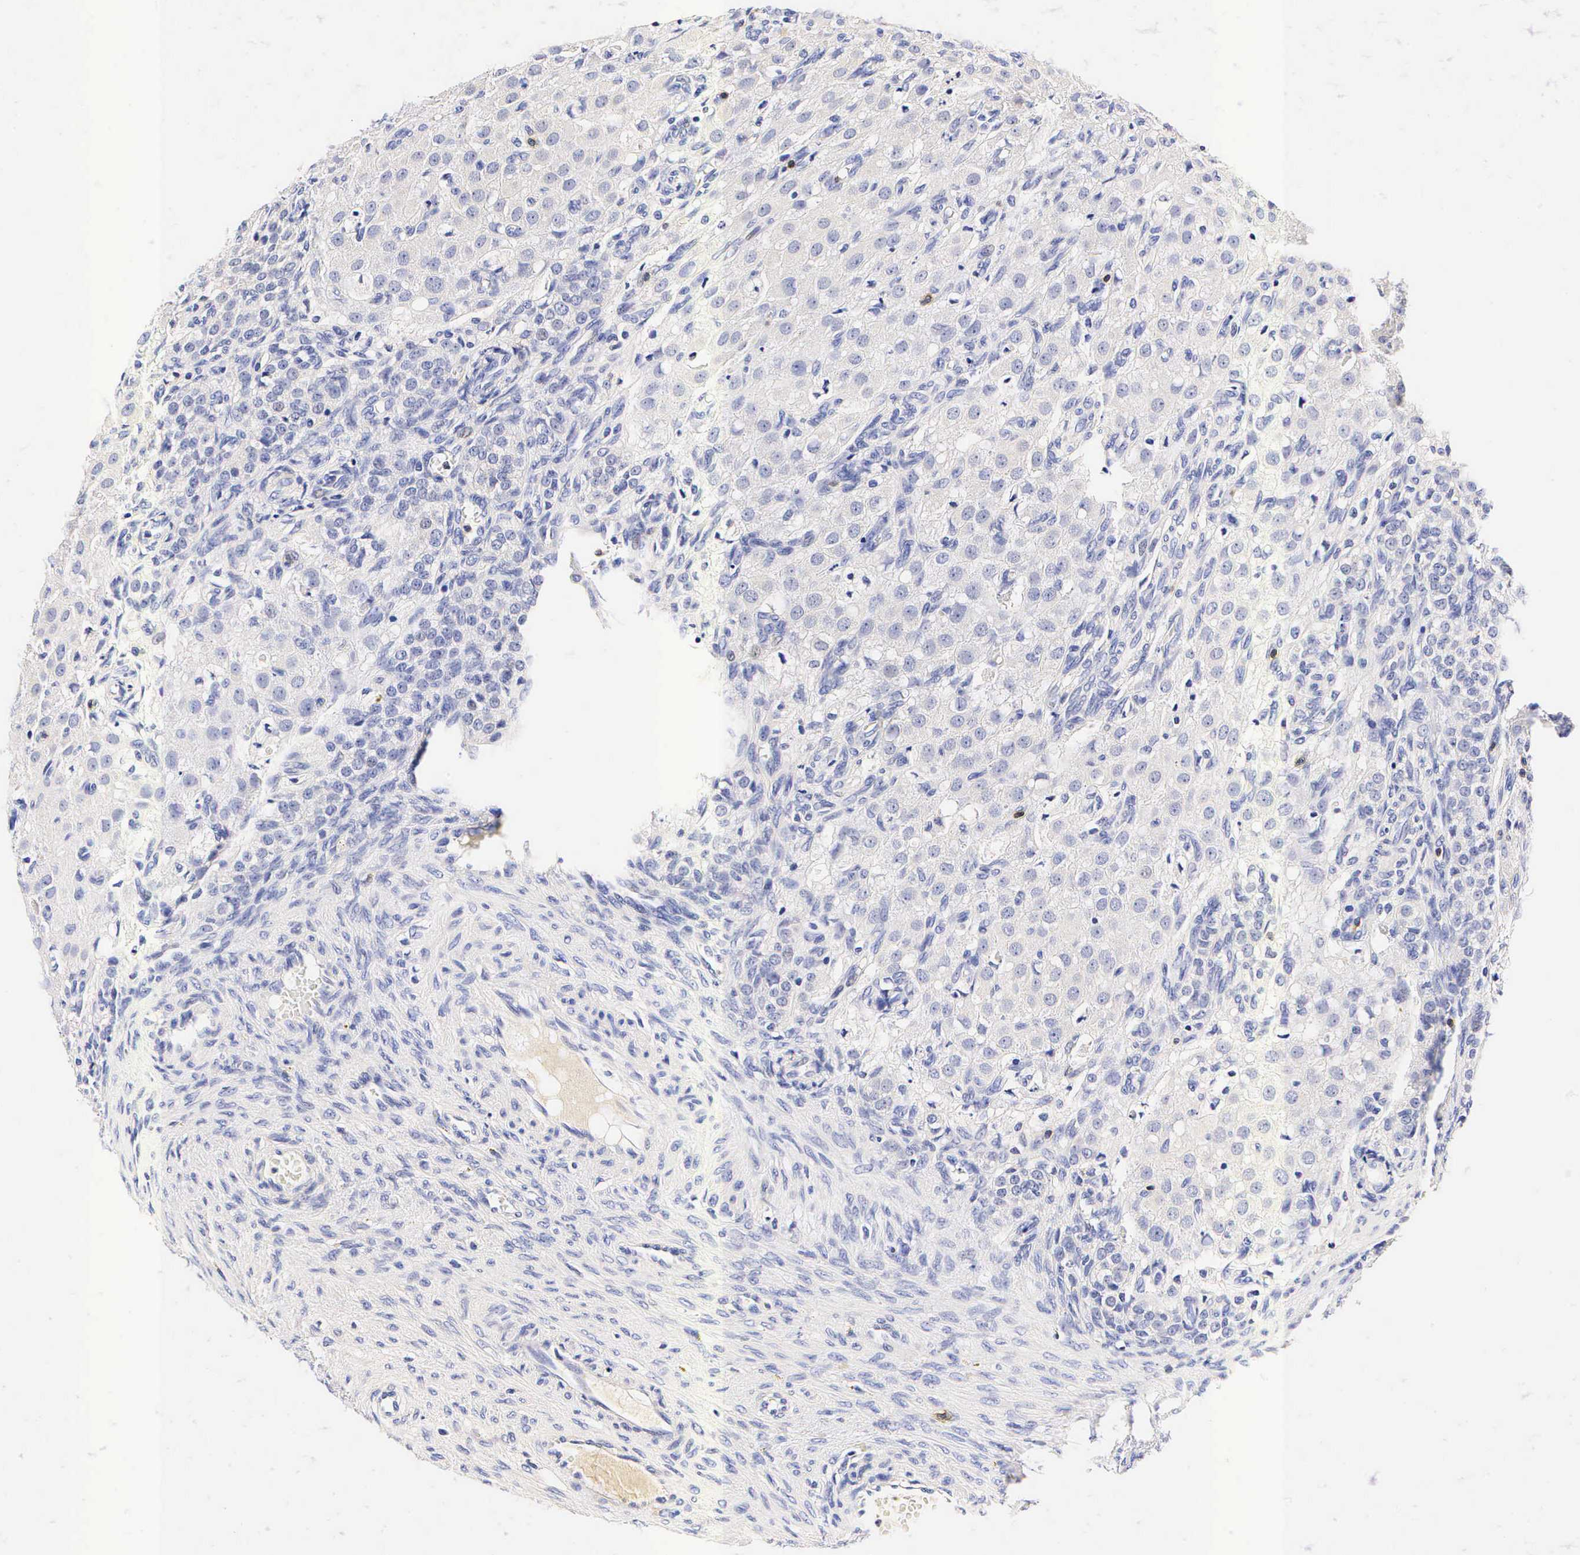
{"staining": {"intensity": "negative", "quantity": "none", "location": "none"}, "tissue": "ovary", "cell_type": "Follicle cells", "image_type": "normal", "snomed": [{"axis": "morphology", "description": "Normal tissue, NOS"}, {"axis": "topography", "description": "Ovary"}], "caption": "This is an immunohistochemistry image of unremarkable human ovary. There is no expression in follicle cells.", "gene": "CD3E", "patient": {"sex": "female", "age": 32}}